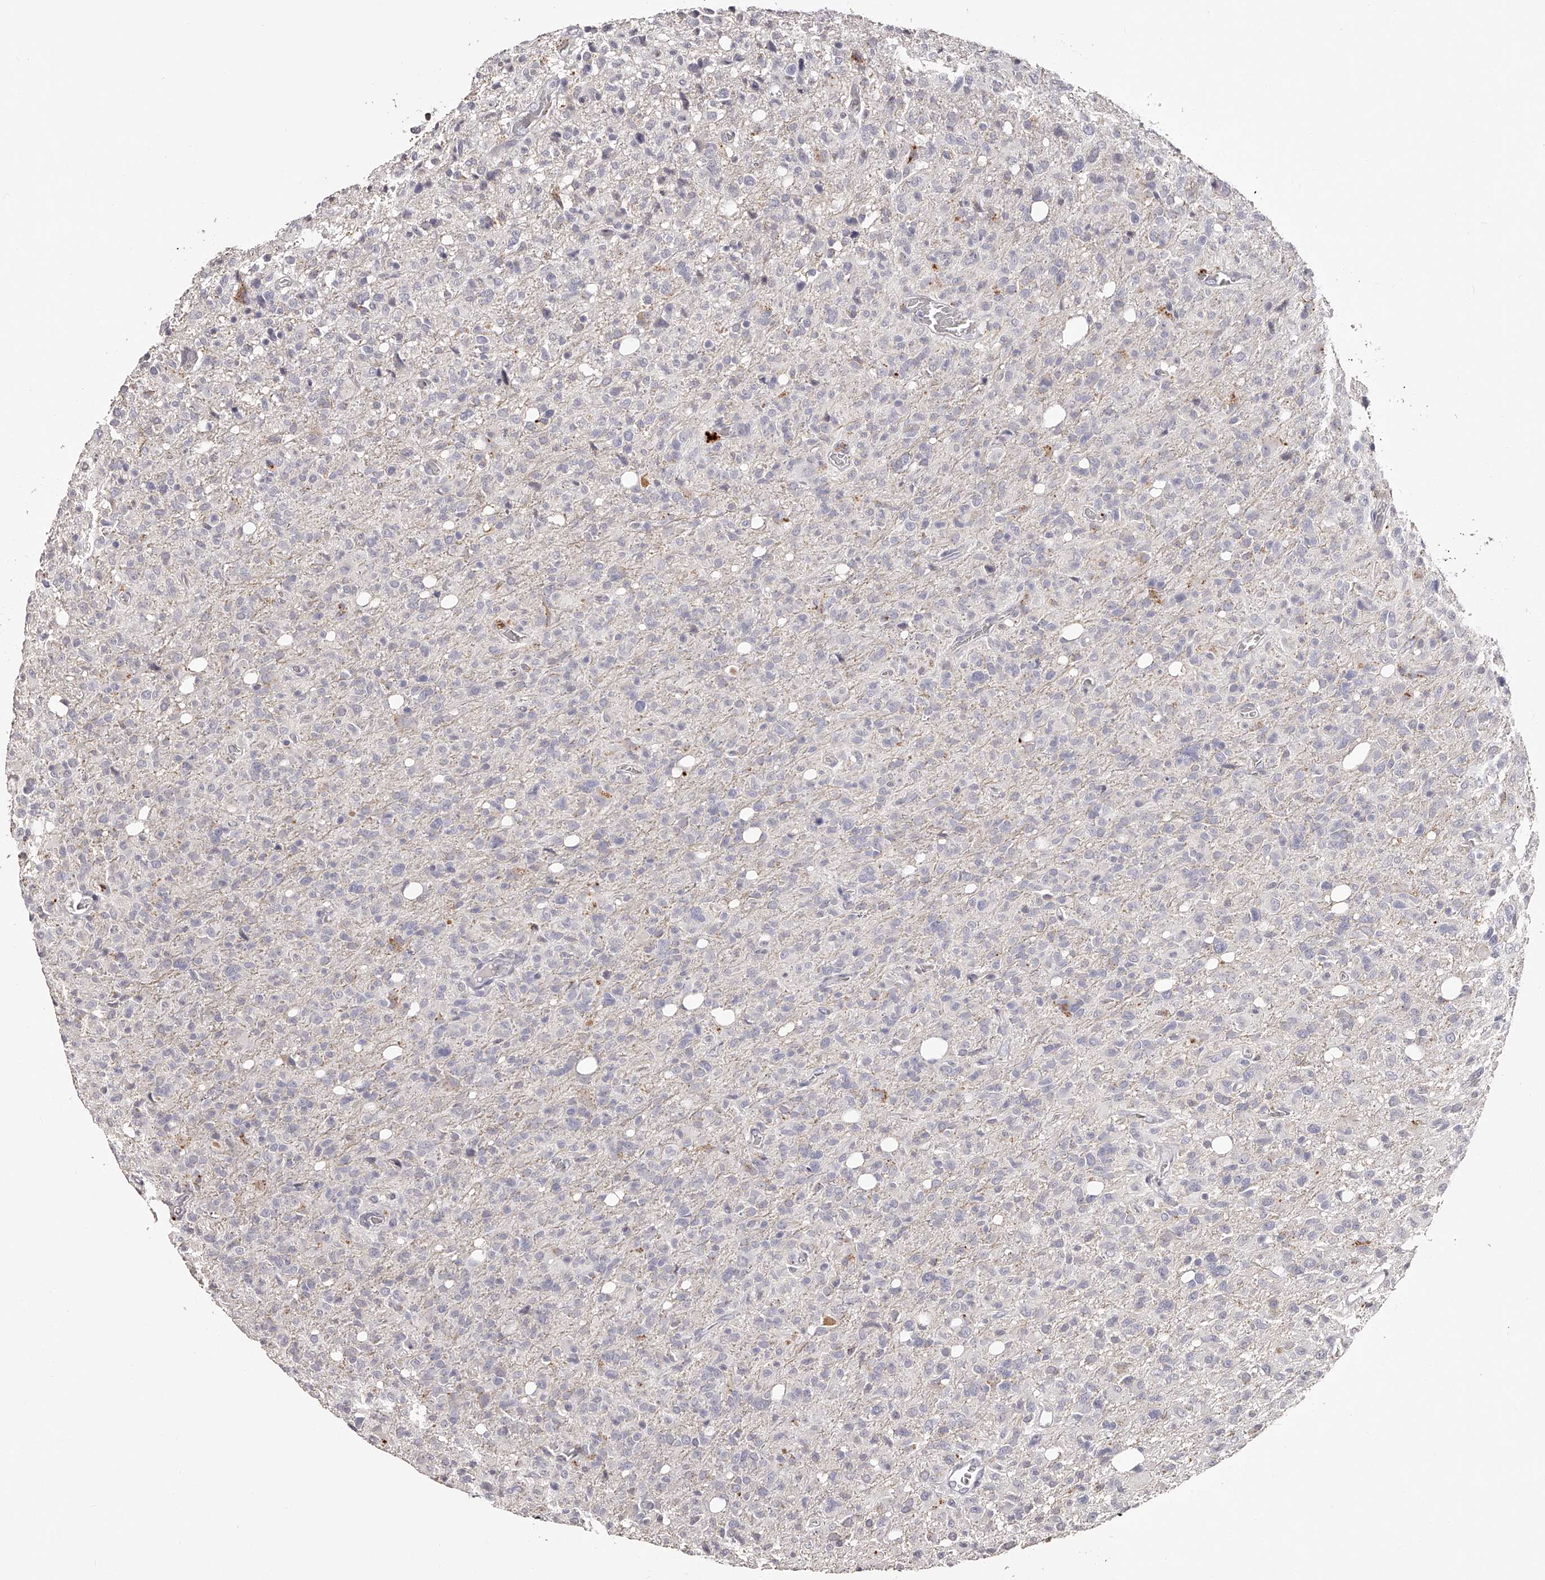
{"staining": {"intensity": "negative", "quantity": "none", "location": "none"}, "tissue": "glioma", "cell_type": "Tumor cells", "image_type": "cancer", "snomed": [{"axis": "morphology", "description": "Glioma, malignant, High grade"}, {"axis": "topography", "description": "Brain"}], "caption": "An IHC photomicrograph of malignant high-grade glioma is shown. There is no staining in tumor cells of malignant high-grade glioma.", "gene": "SLC35D3", "patient": {"sex": "female", "age": 57}}